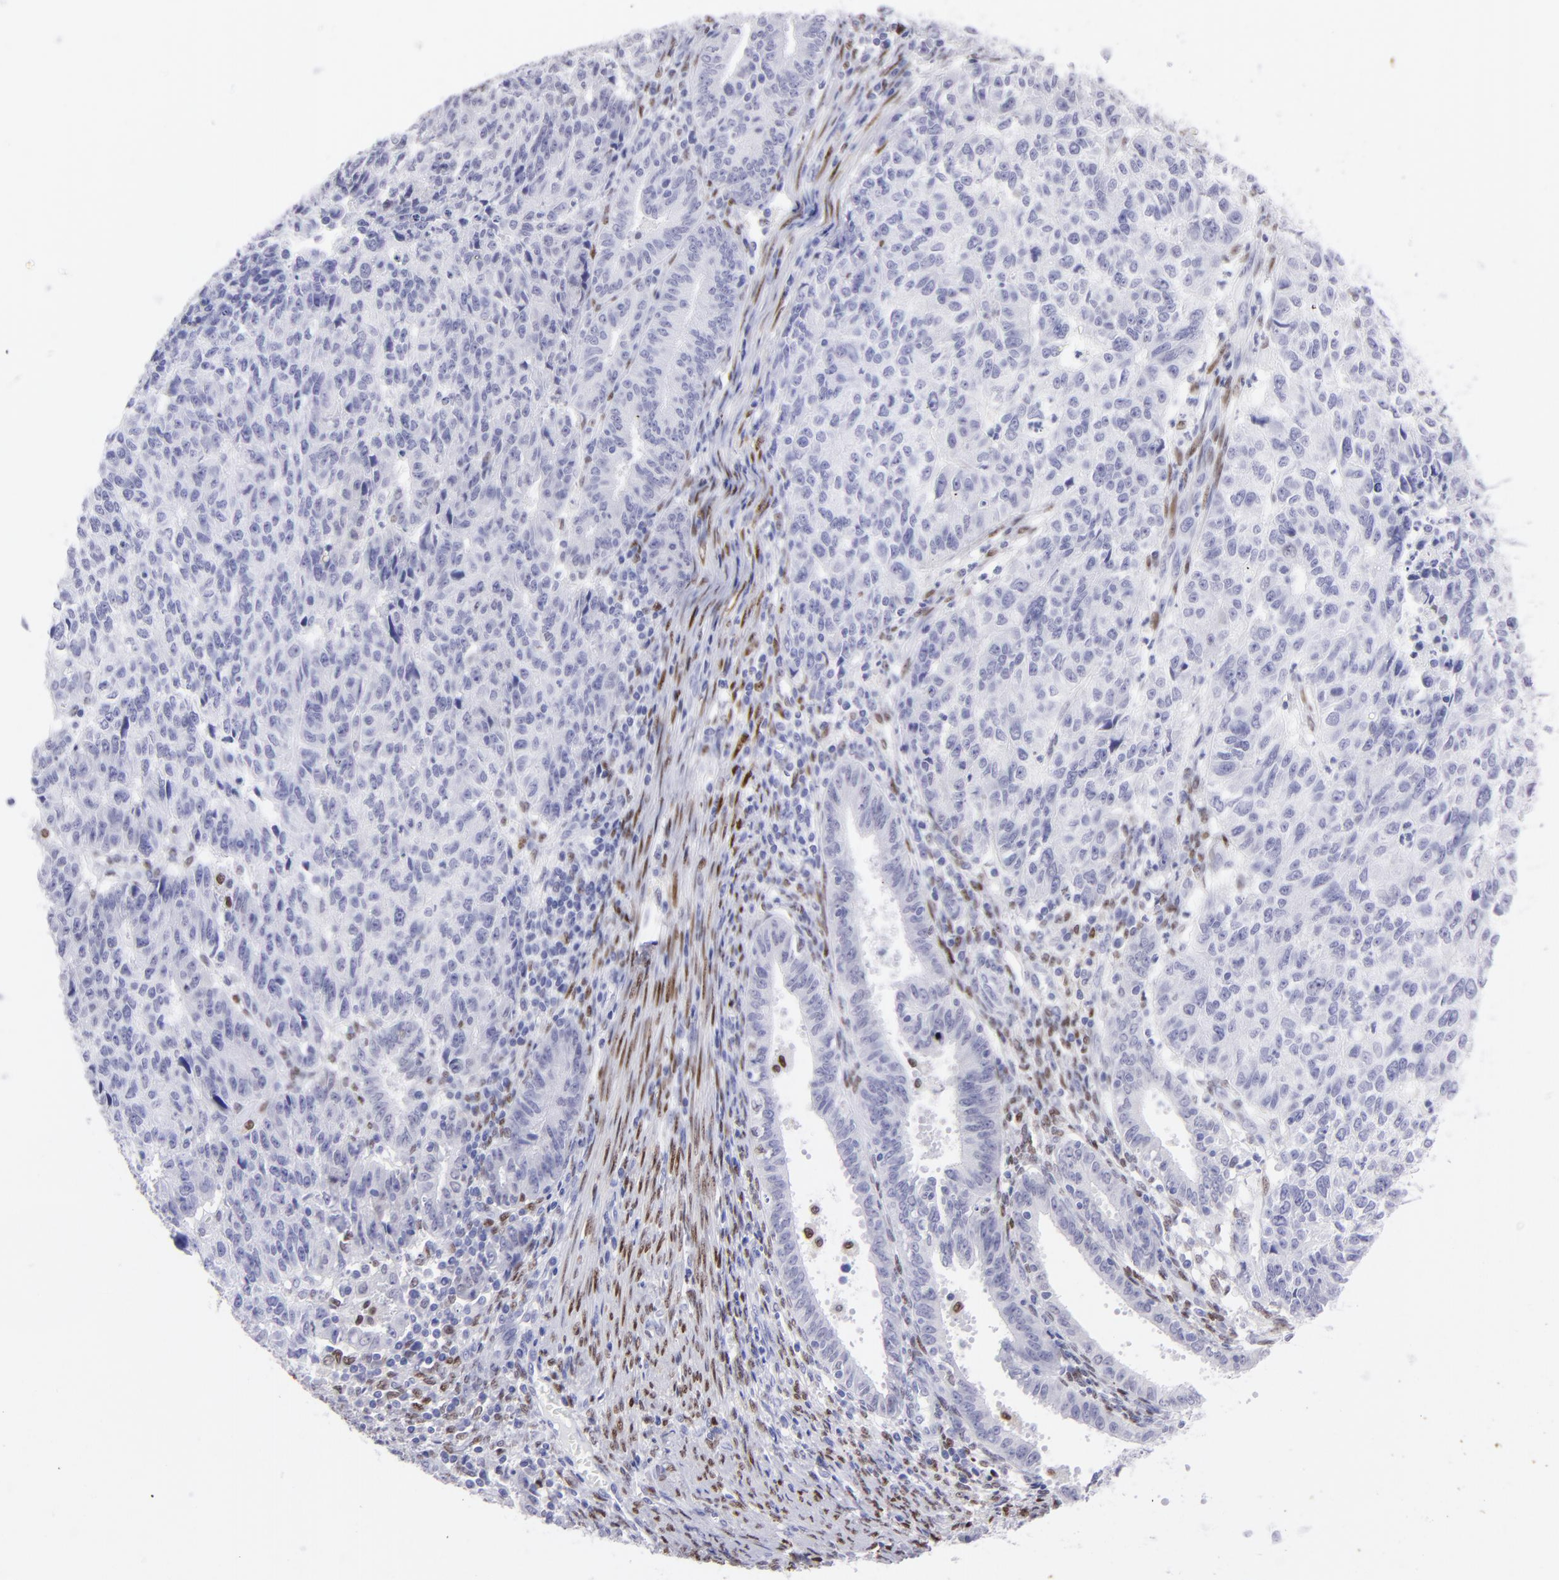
{"staining": {"intensity": "moderate", "quantity": "<25%", "location": "nuclear"}, "tissue": "endometrial cancer", "cell_type": "Tumor cells", "image_type": "cancer", "snomed": [{"axis": "morphology", "description": "Adenocarcinoma, NOS"}, {"axis": "topography", "description": "Endometrium"}], "caption": "Adenocarcinoma (endometrial) stained with immunohistochemistry (IHC) shows moderate nuclear positivity in about <25% of tumor cells.", "gene": "MITF", "patient": {"sex": "female", "age": 42}}